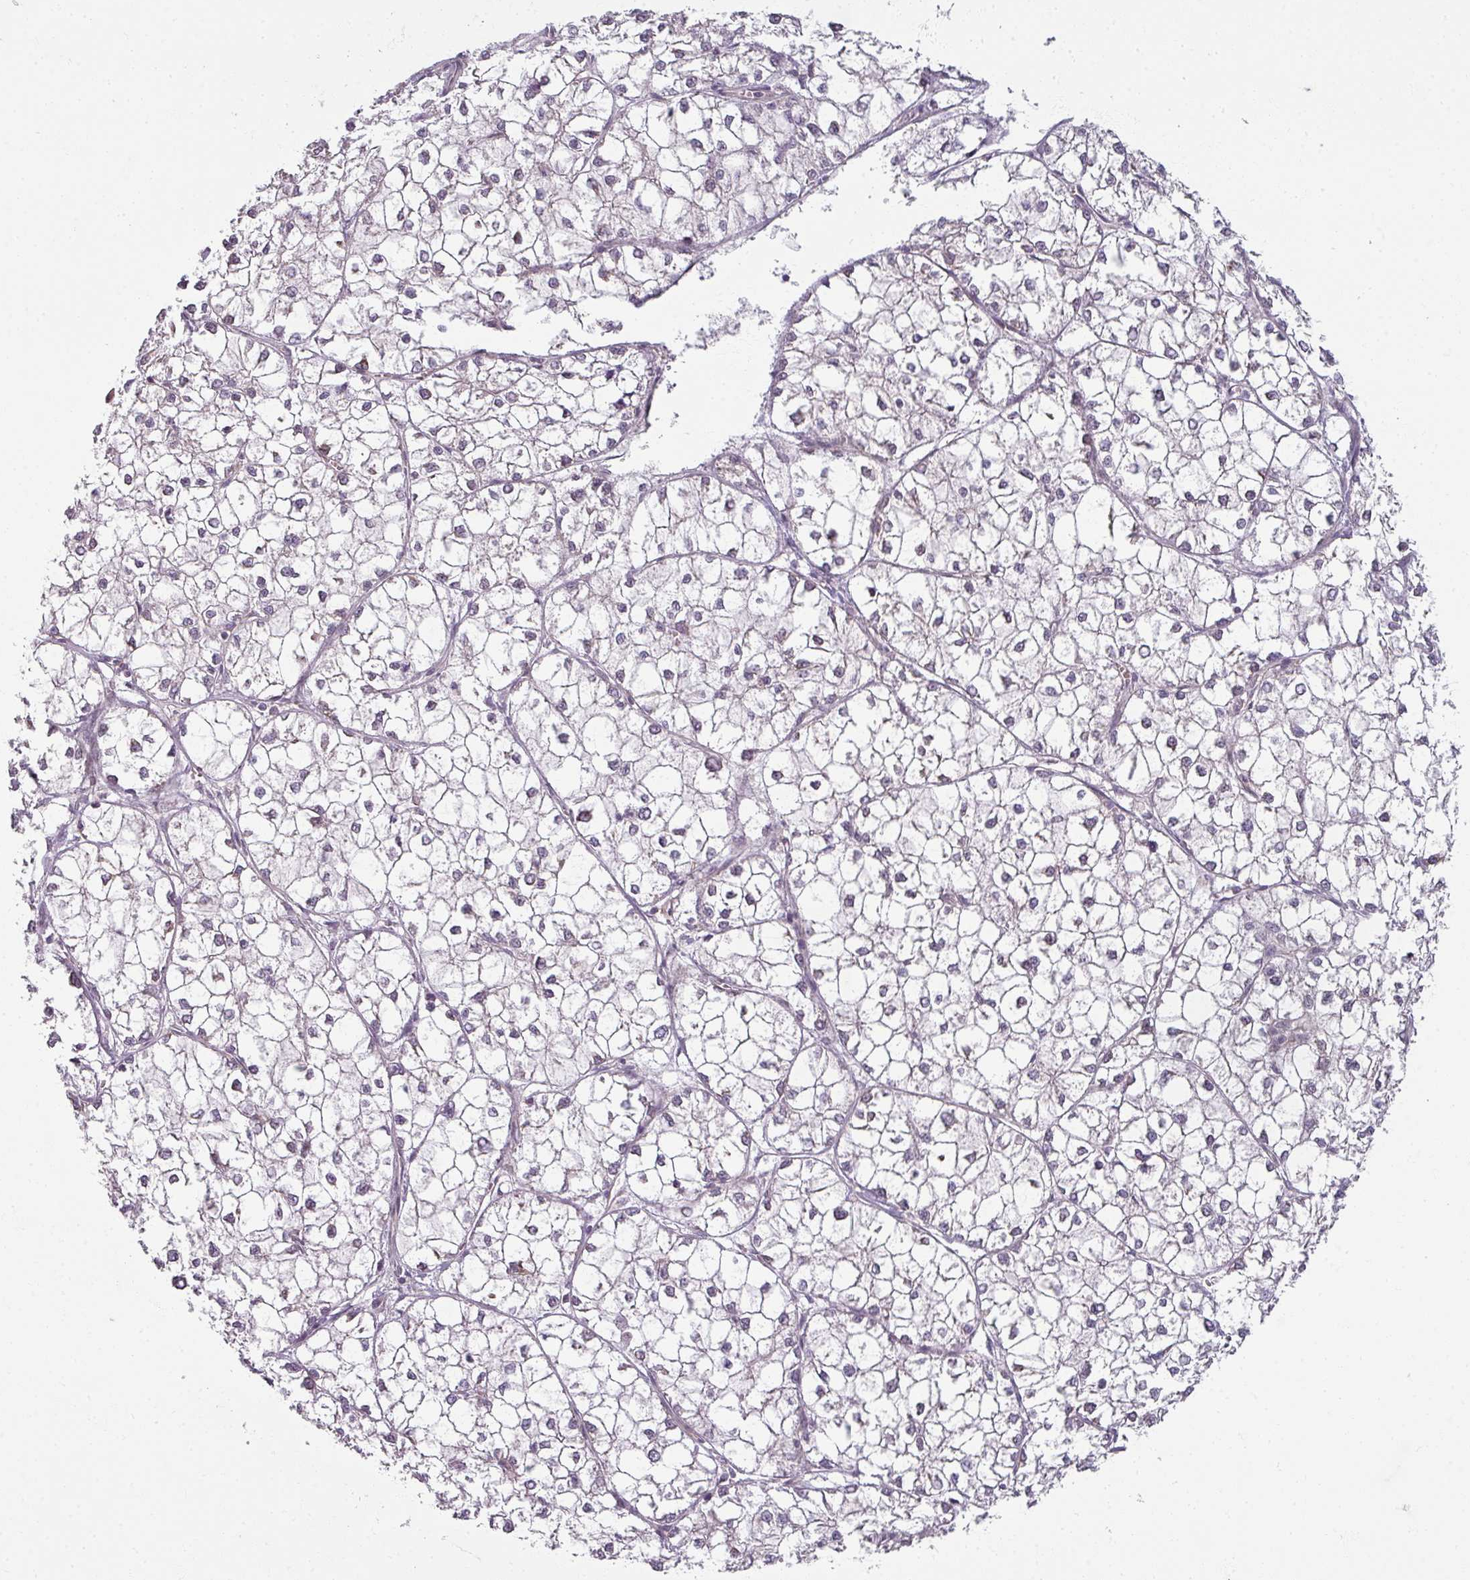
{"staining": {"intensity": "negative", "quantity": "none", "location": "none"}, "tissue": "liver cancer", "cell_type": "Tumor cells", "image_type": "cancer", "snomed": [{"axis": "morphology", "description": "Carcinoma, Hepatocellular, NOS"}, {"axis": "topography", "description": "Liver"}], "caption": "This is a image of immunohistochemistry staining of liver cancer, which shows no positivity in tumor cells.", "gene": "AGPAT4", "patient": {"sex": "female", "age": 43}}